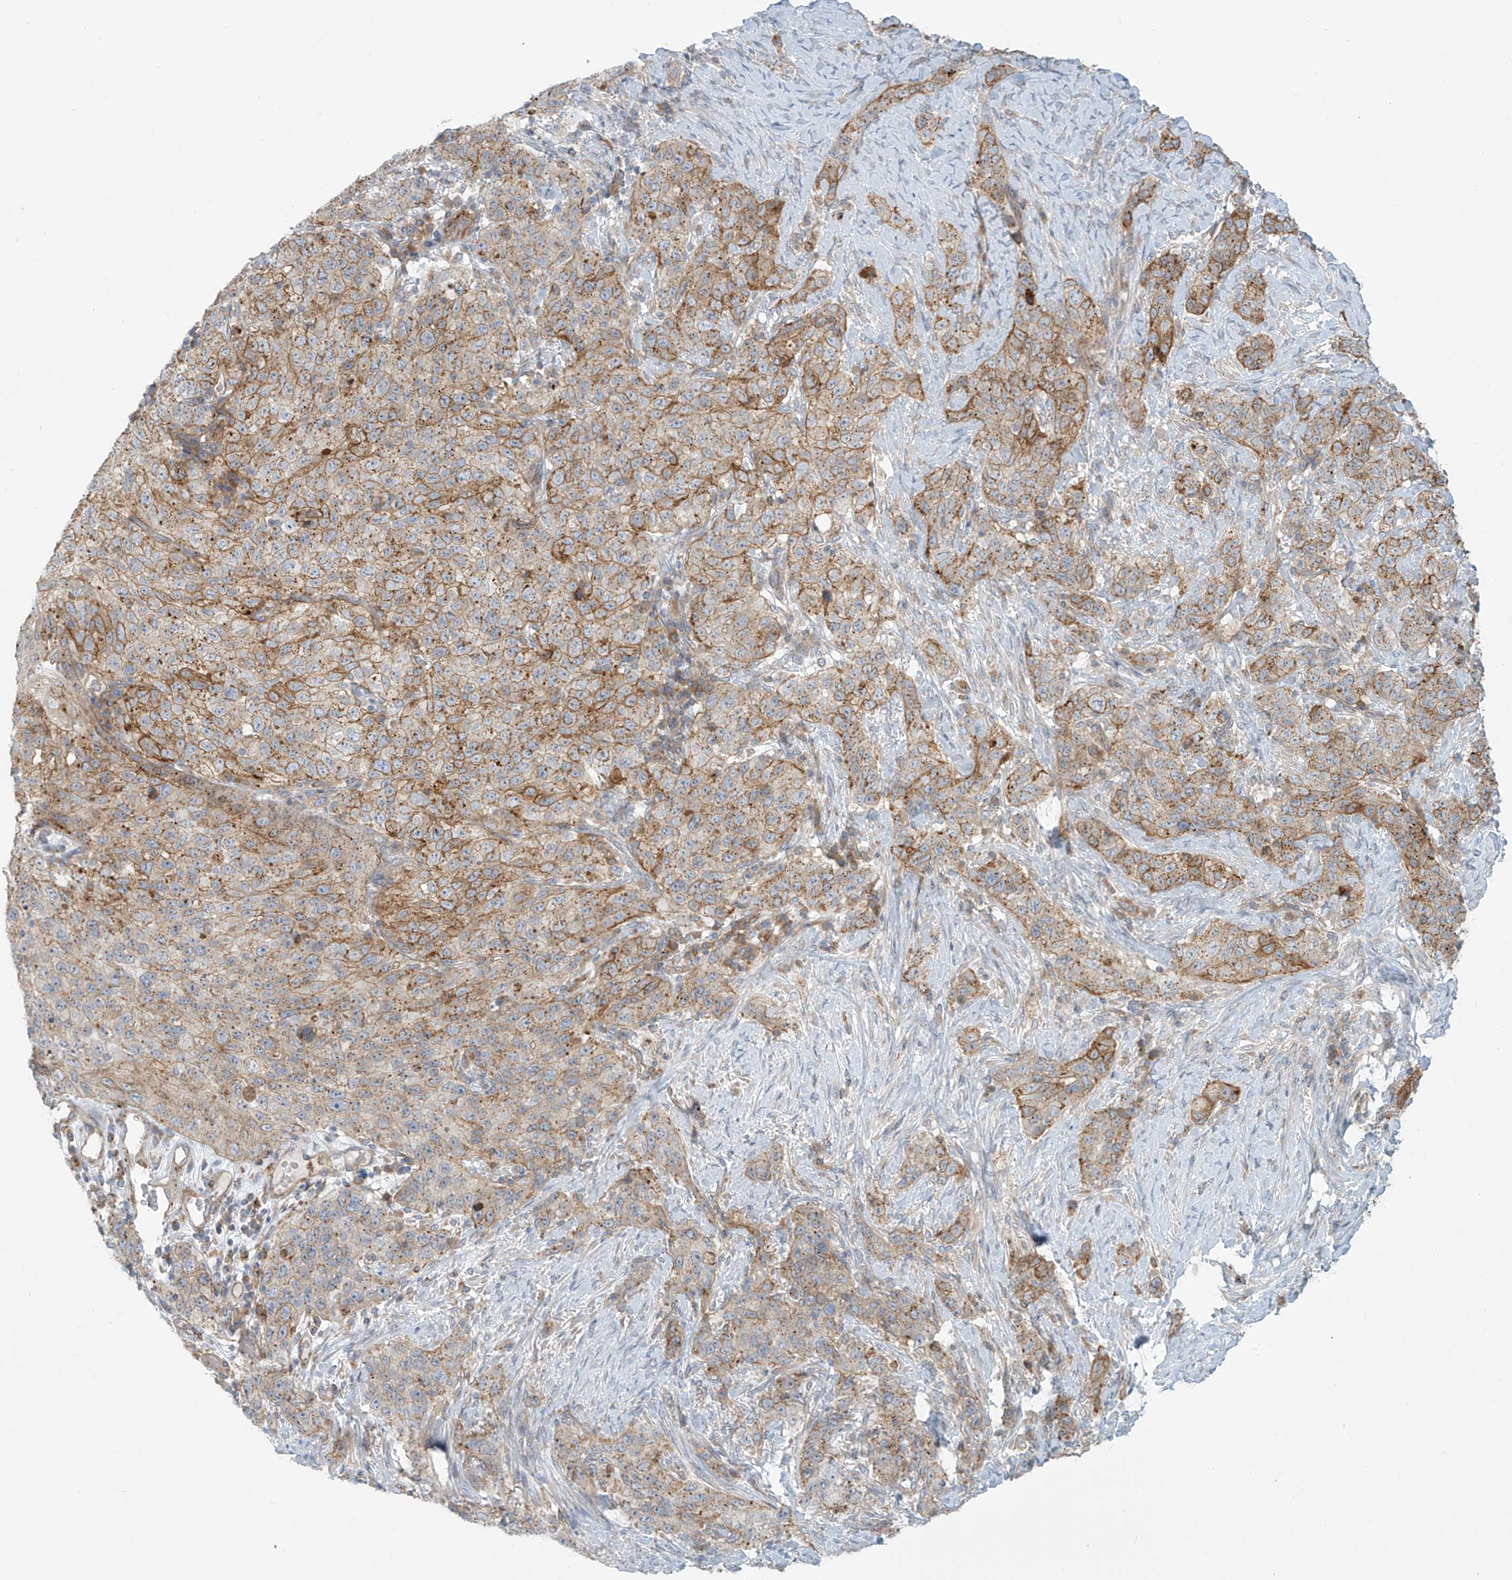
{"staining": {"intensity": "moderate", "quantity": "25%-75%", "location": "cytoplasmic/membranous"}, "tissue": "stomach cancer", "cell_type": "Tumor cells", "image_type": "cancer", "snomed": [{"axis": "morphology", "description": "Adenocarcinoma, NOS"}, {"axis": "topography", "description": "Stomach"}], "caption": "Protein staining shows moderate cytoplasmic/membranous staining in approximately 25%-75% of tumor cells in stomach cancer.", "gene": "LZTS3", "patient": {"sex": "male", "age": 48}}